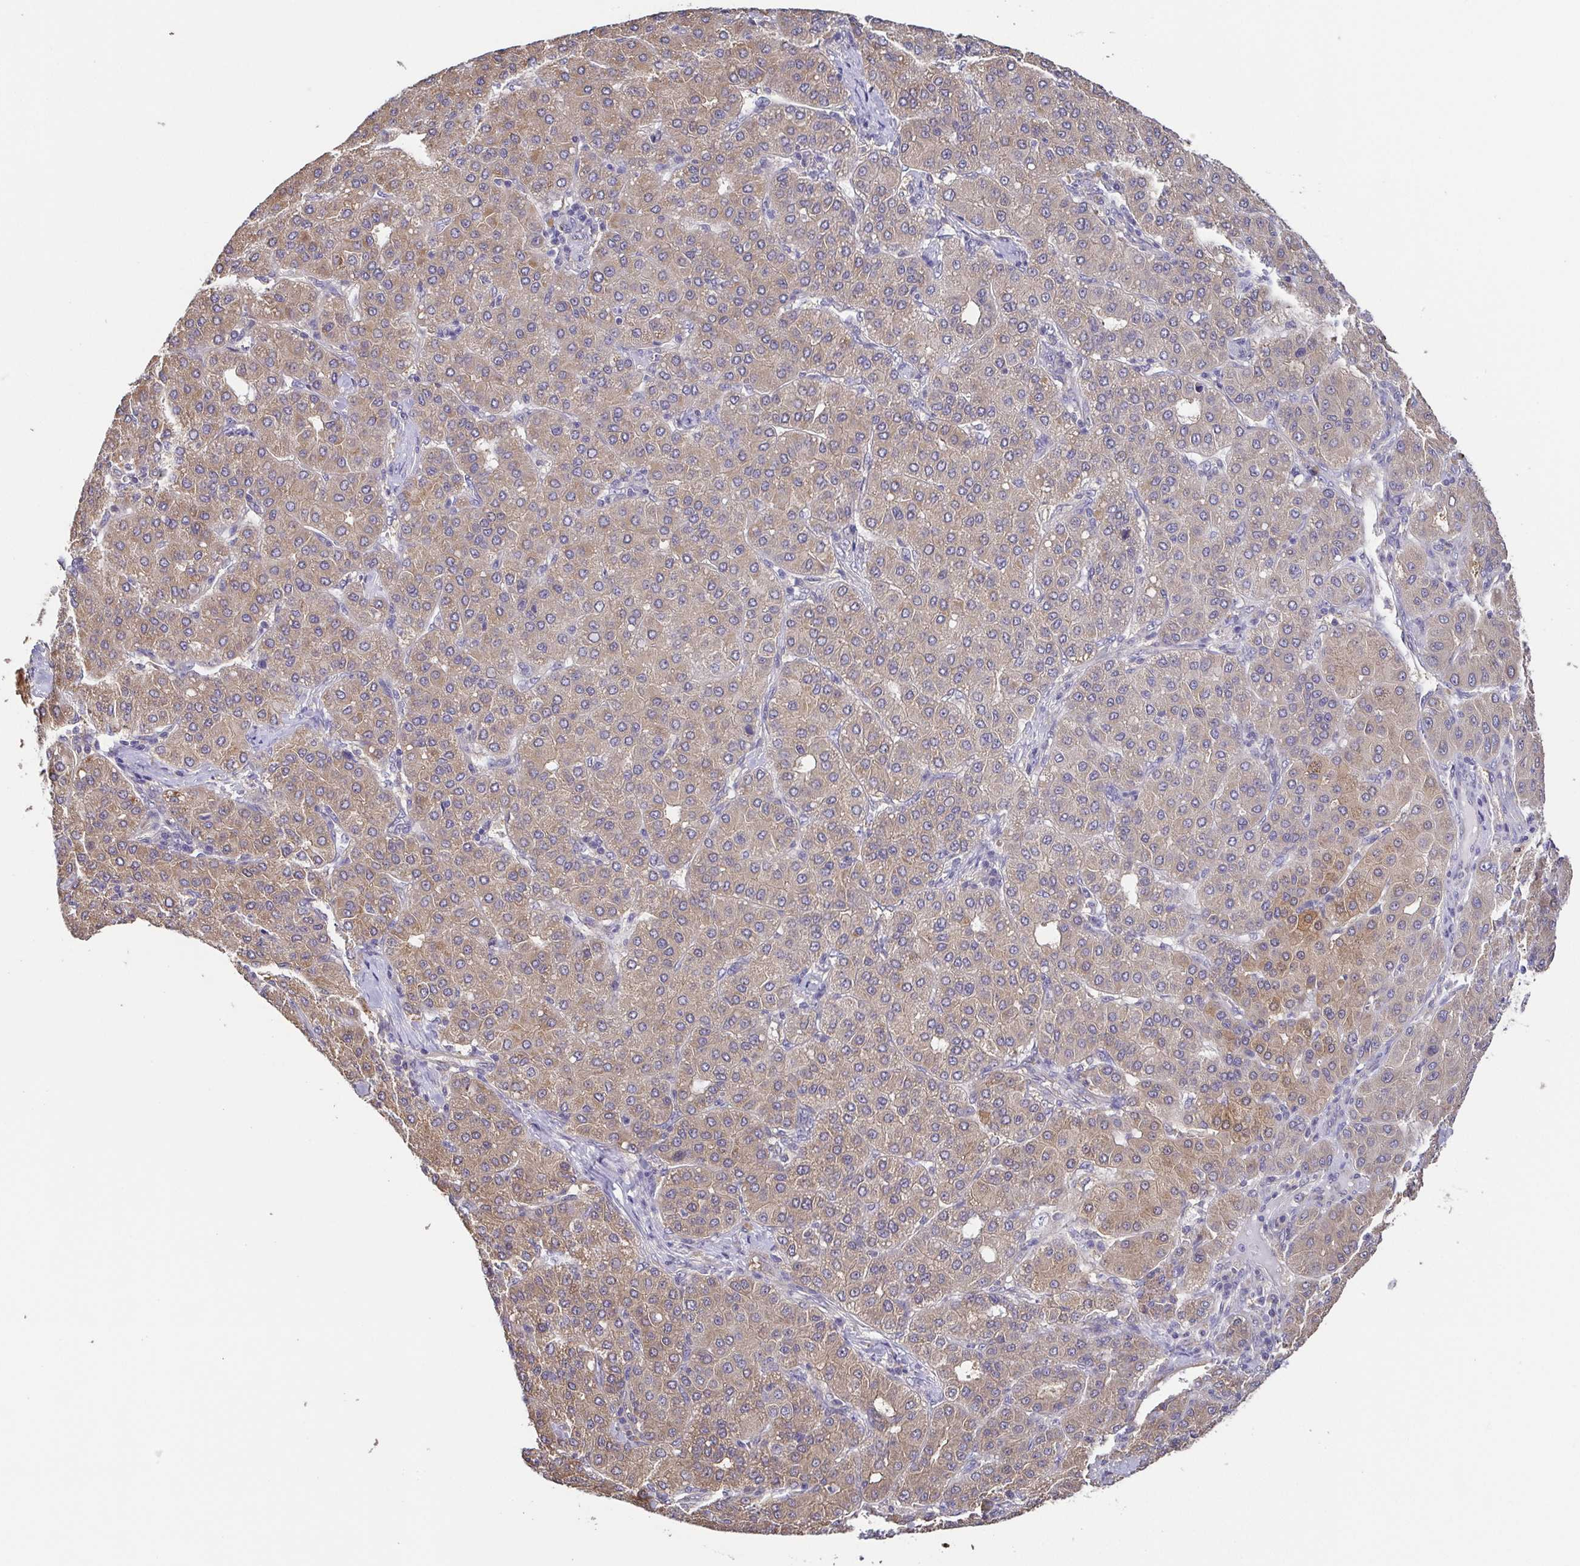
{"staining": {"intensity": "weak", "quantity": ">75%", "location": "cytoplasmic/membranous"}, "tissue": "liver cancer", "cell_type": "Tumor cells", "image_type": "cancer", "snomed": [{"axis": "morphology", "description": "Carcinoma, Hepatocellular, NOS"}, {"axis": "topography", "description": "Liver"}], "caption": "A photomicrograph of liver hepatocellular carcinoma stained for a protein shows weak cytoplasmic/membranous brown staining in tumor cells.", "gene": "EIF3D", "patient": {"sex": "male", "age": 65}}